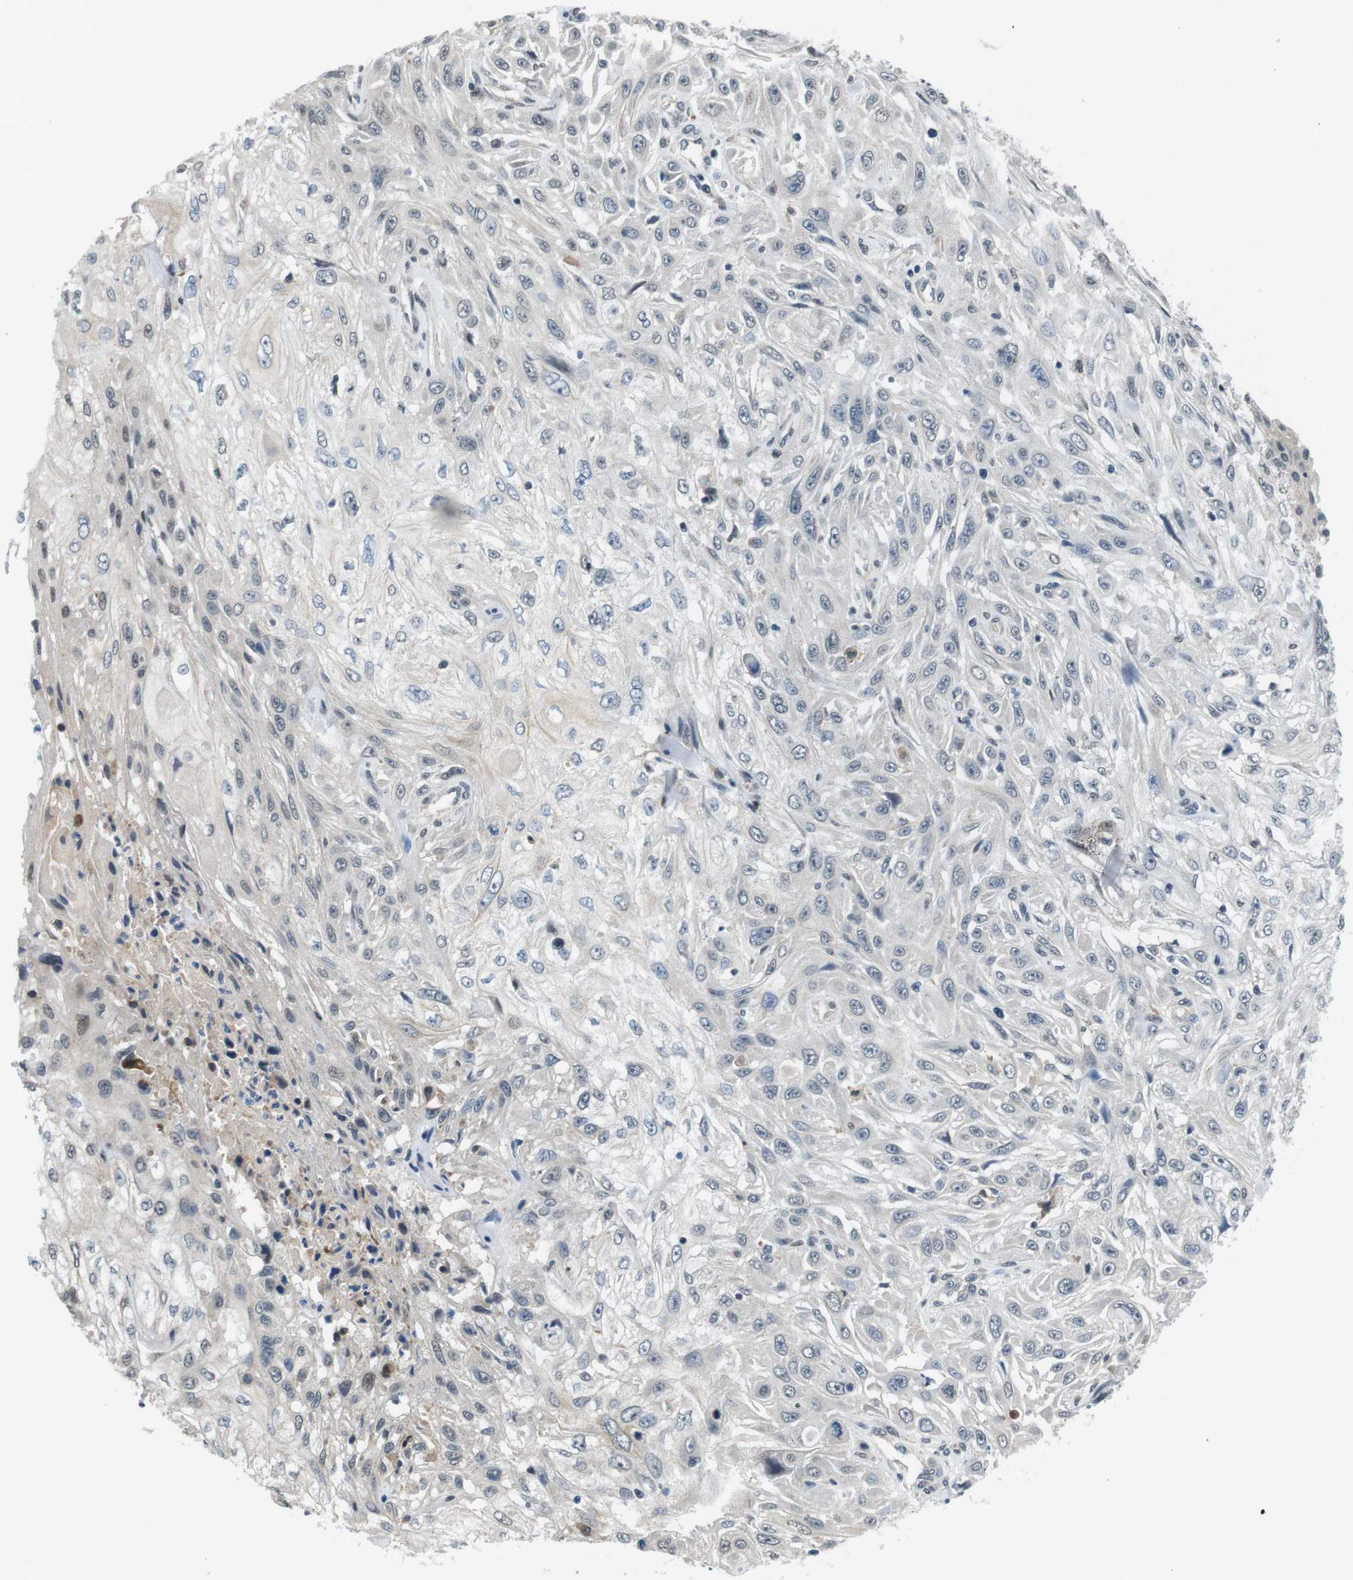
{"staining": {"intensity": "weak", "quantity": "<25%", "location": "nuclear"}, "tissue": "skin cancer", "cell_type": "Tumor cells", "image_type": "cancer", "snomed": [{"axis": "morphology", "description": "Squamous cell carcinoma, NOS"}, {"axis": "topography", "description": "Skin"}], "caption": "A histopathology image of skin cancer stained for a protein exhibits no brown staining in tumor cells.", "gene": "CD163L1", "patient": {"sex": "male", "age": 75}}